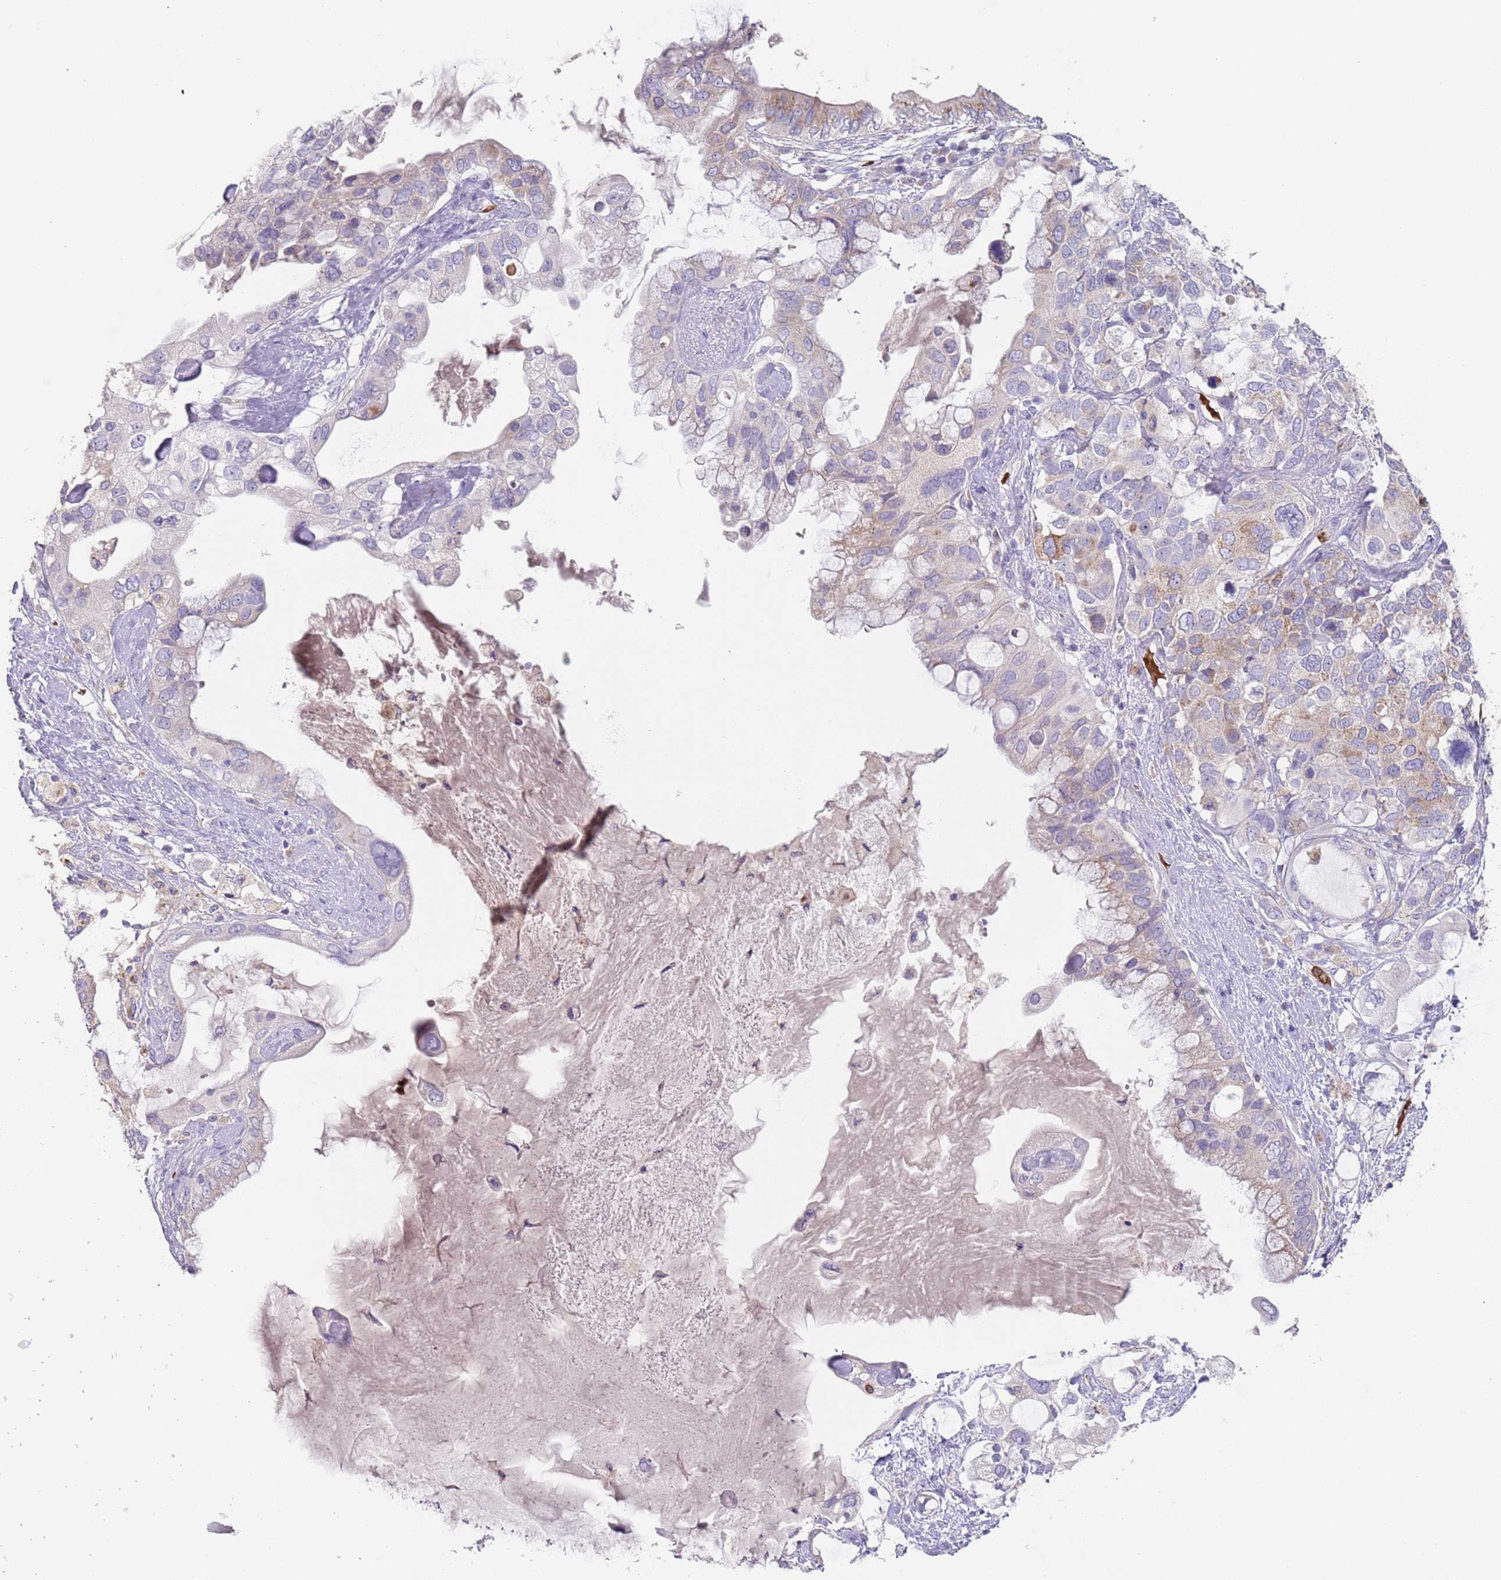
{"staining": {"intensity": "weak", "quantity": "<25%", "location": "cytoplasmic/membranous"}, "tissue": "pancreatic cancer", "cell_type": "Tumor cells", "image_type": "cancer", "snomed": [{"axis": "morphology", "description": "Adenocarcinoma, NOS"}, {"axis": "topography", "description": "Pancreas"}], "caption": "A high-resolution image shows immunohistochemistry (IHC) staining of pancreatic cancer, which exhibits no significant staining in tumor cells.", "gene": "TMEM251", "patient": {"sex": "female", "age": 56}}